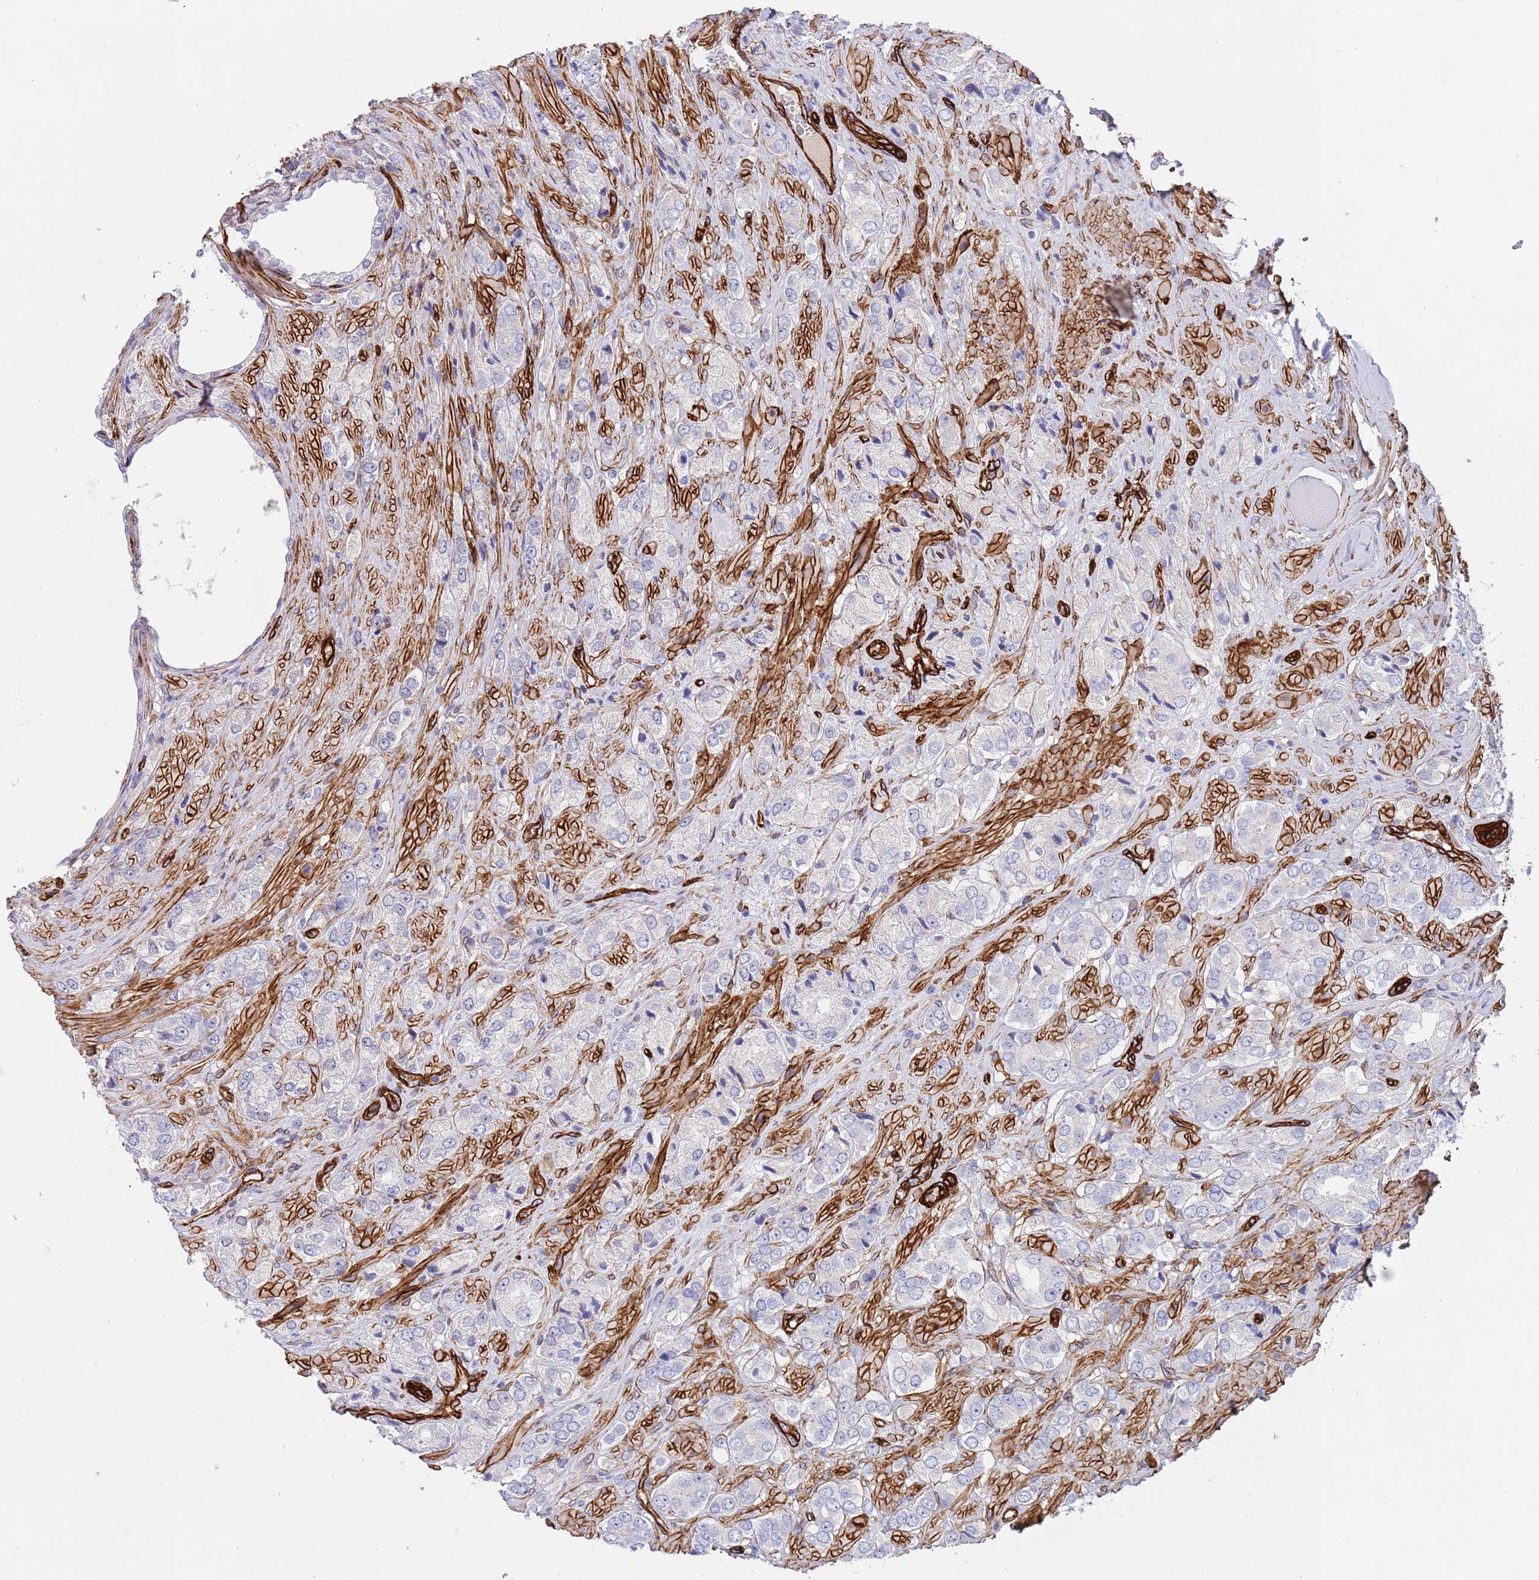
{"staining": {"intensity": "negative", "quantity": "none", "location": "none"}, "tissue": "prostate cancer", "cell_type": "Tumor cells", "image_type": "cancer", "snomed": [{"axis": "morphology", "description": "Adenocarcinoma, High grade"}, {"axis": "topography", "description": "Prostate and seminal vesicle, NOS"}], "caption": "This is an immunohistochemistry image of prostate cancer. There is no staining in tumor cells.", "gene": "CAV2", "patient": {"sex": "male", "age": 64}}